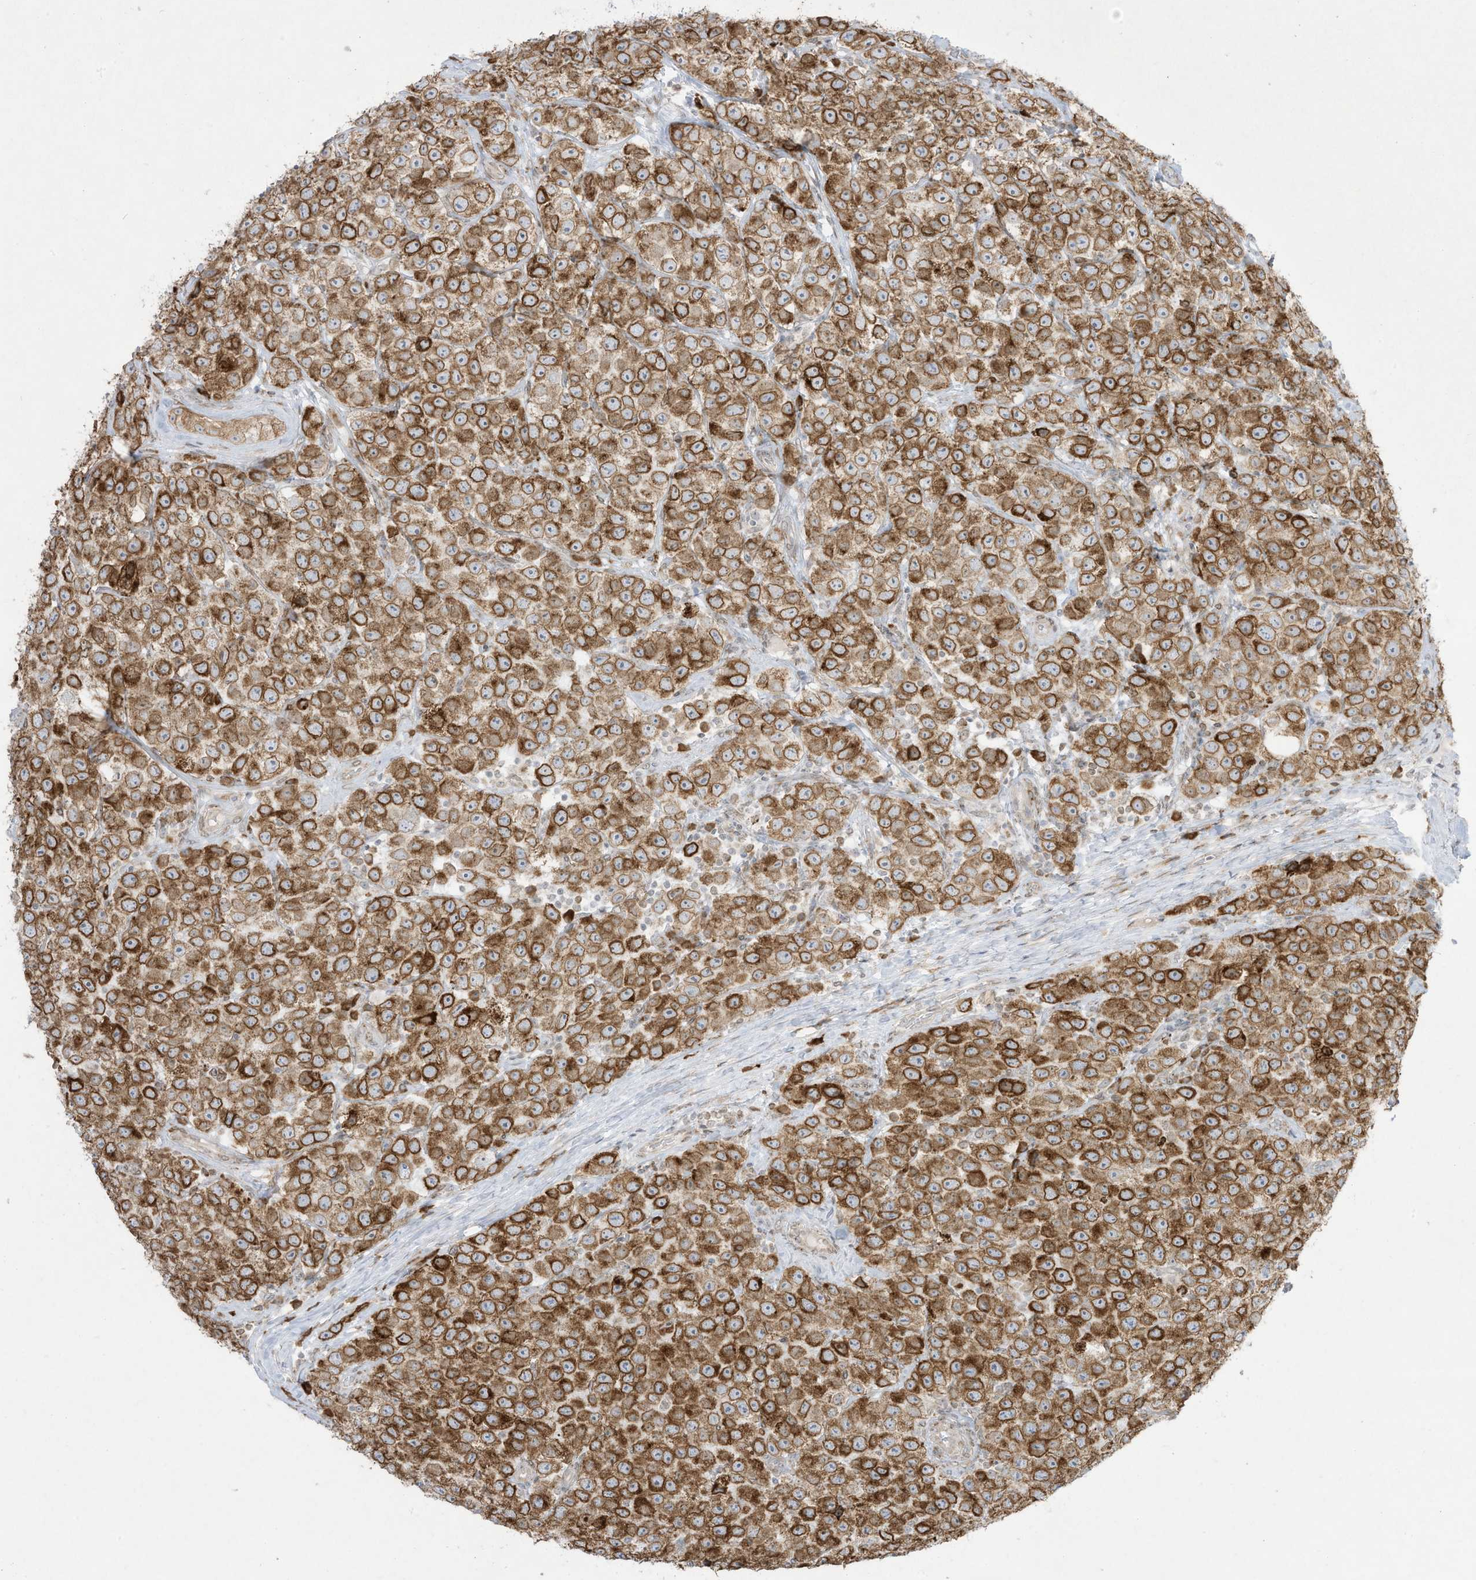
{"staining": {"intensity": "strong", "quantity": ">75%", "location": "cytoplasmic/membranous"}, "tissue": "testis cancer", "cell_type": "Tumor cells", "image_type": "cancer", "snomed": [{"axis": "morphology", "description": "Seminoma, NOS"}, {"axis": "topography", "description": "Testis"}], "caption": "This histopathology image exhibits immunohistochemistry staining of seminoma (testis), with high strong cytoplasmic/membranous expression in approximately >75% of tumor cells.", "gene": "PTK6", "patient": {"sex": "male", "age": 28}}